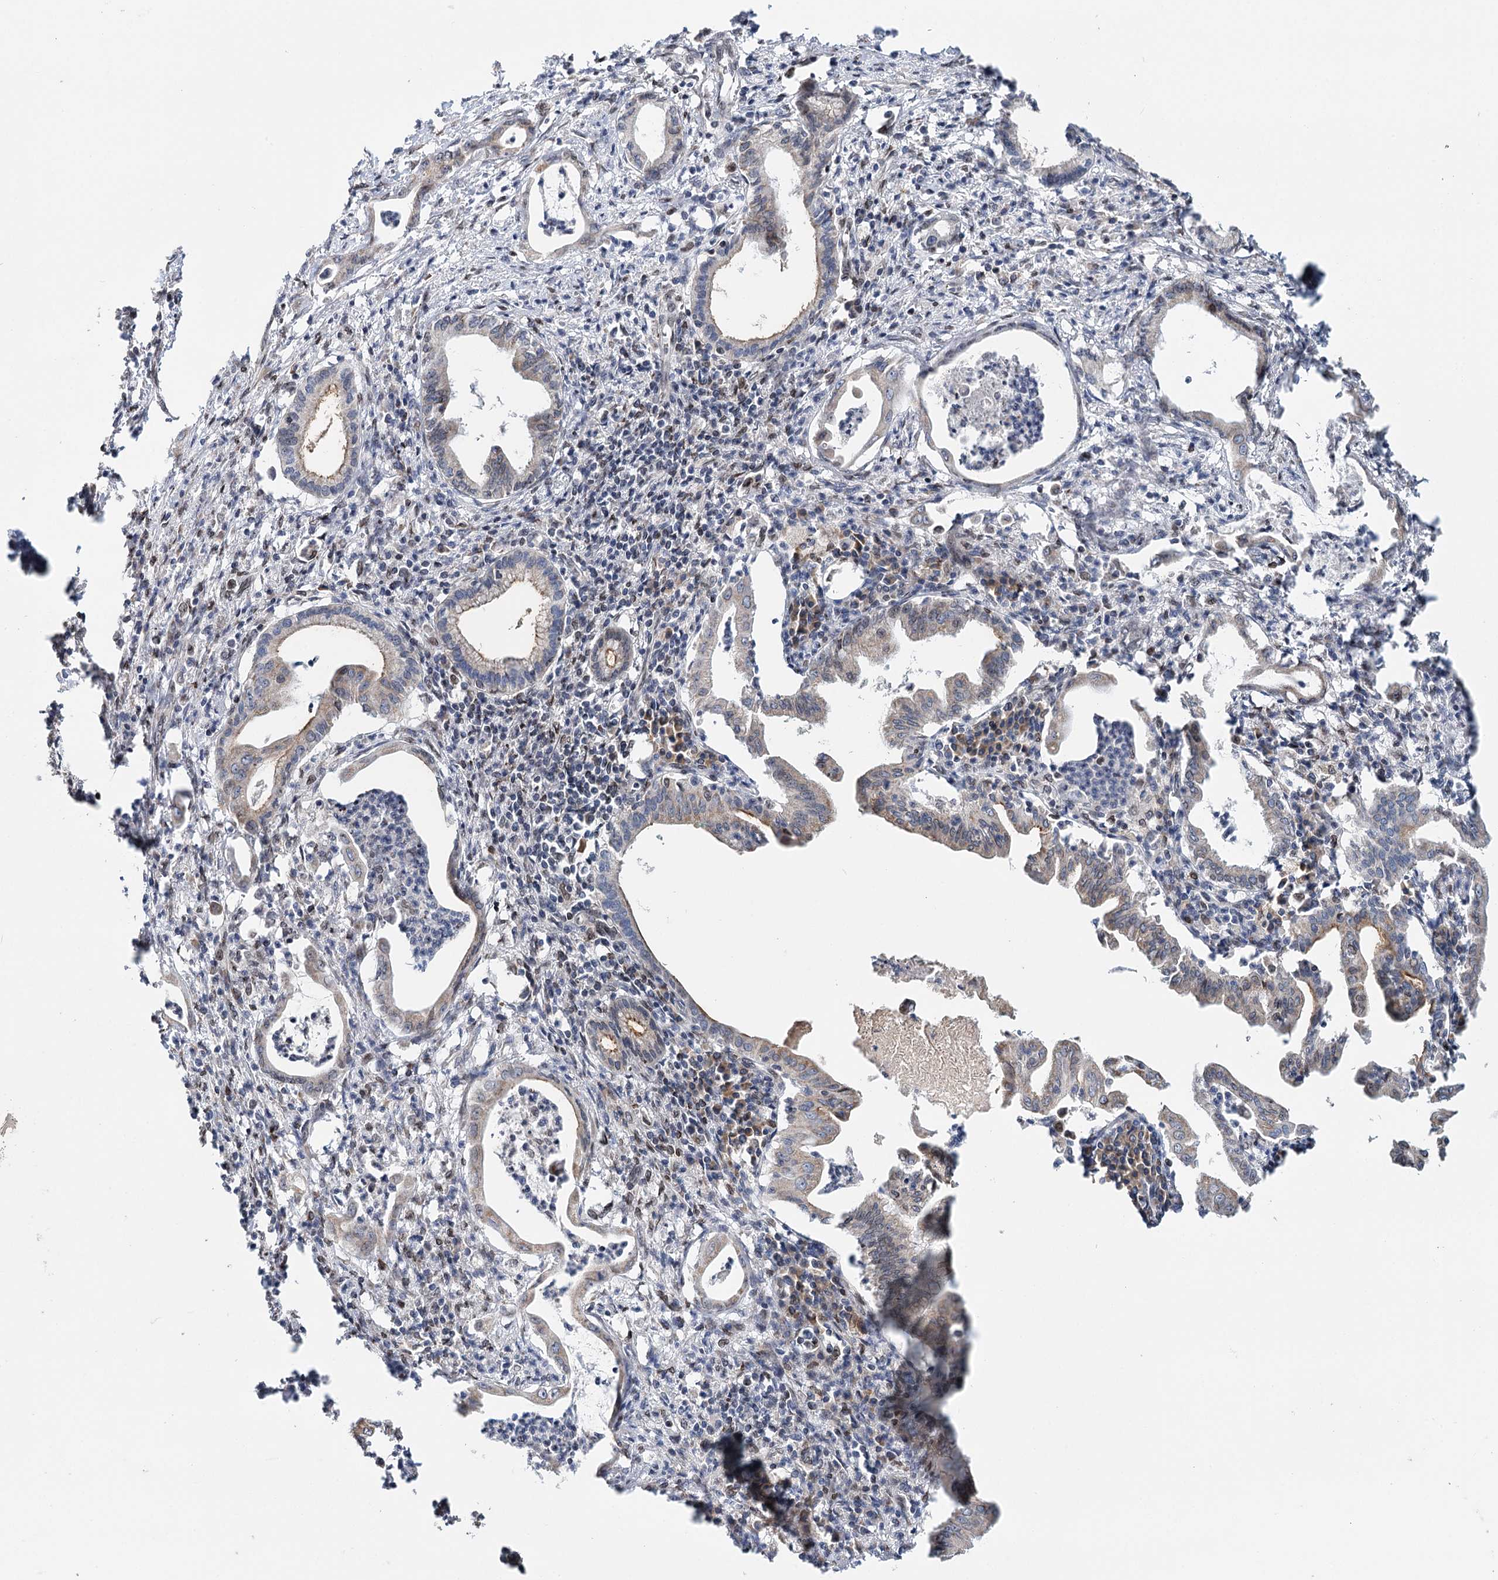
{"staining": {"intensity": "weak", "quantity": "<25%", "location": "cytoplasmic/membranous"}, "tissue": "pancreatic cancer", "cell_type": "Tumor cells", "image_type": "cancer", "snomed": [{"axis": "morphology", "description": "Adenocarcinoma, NOS"}, {"axis": "topography", "description": "Pancreas"}], "caption": "Immunohistochemistry of human pancreatic cancer demonstrates no expression in tumor cells.", "gene": "CFAP46", "patient": {"sex": "female", "age": 55}}